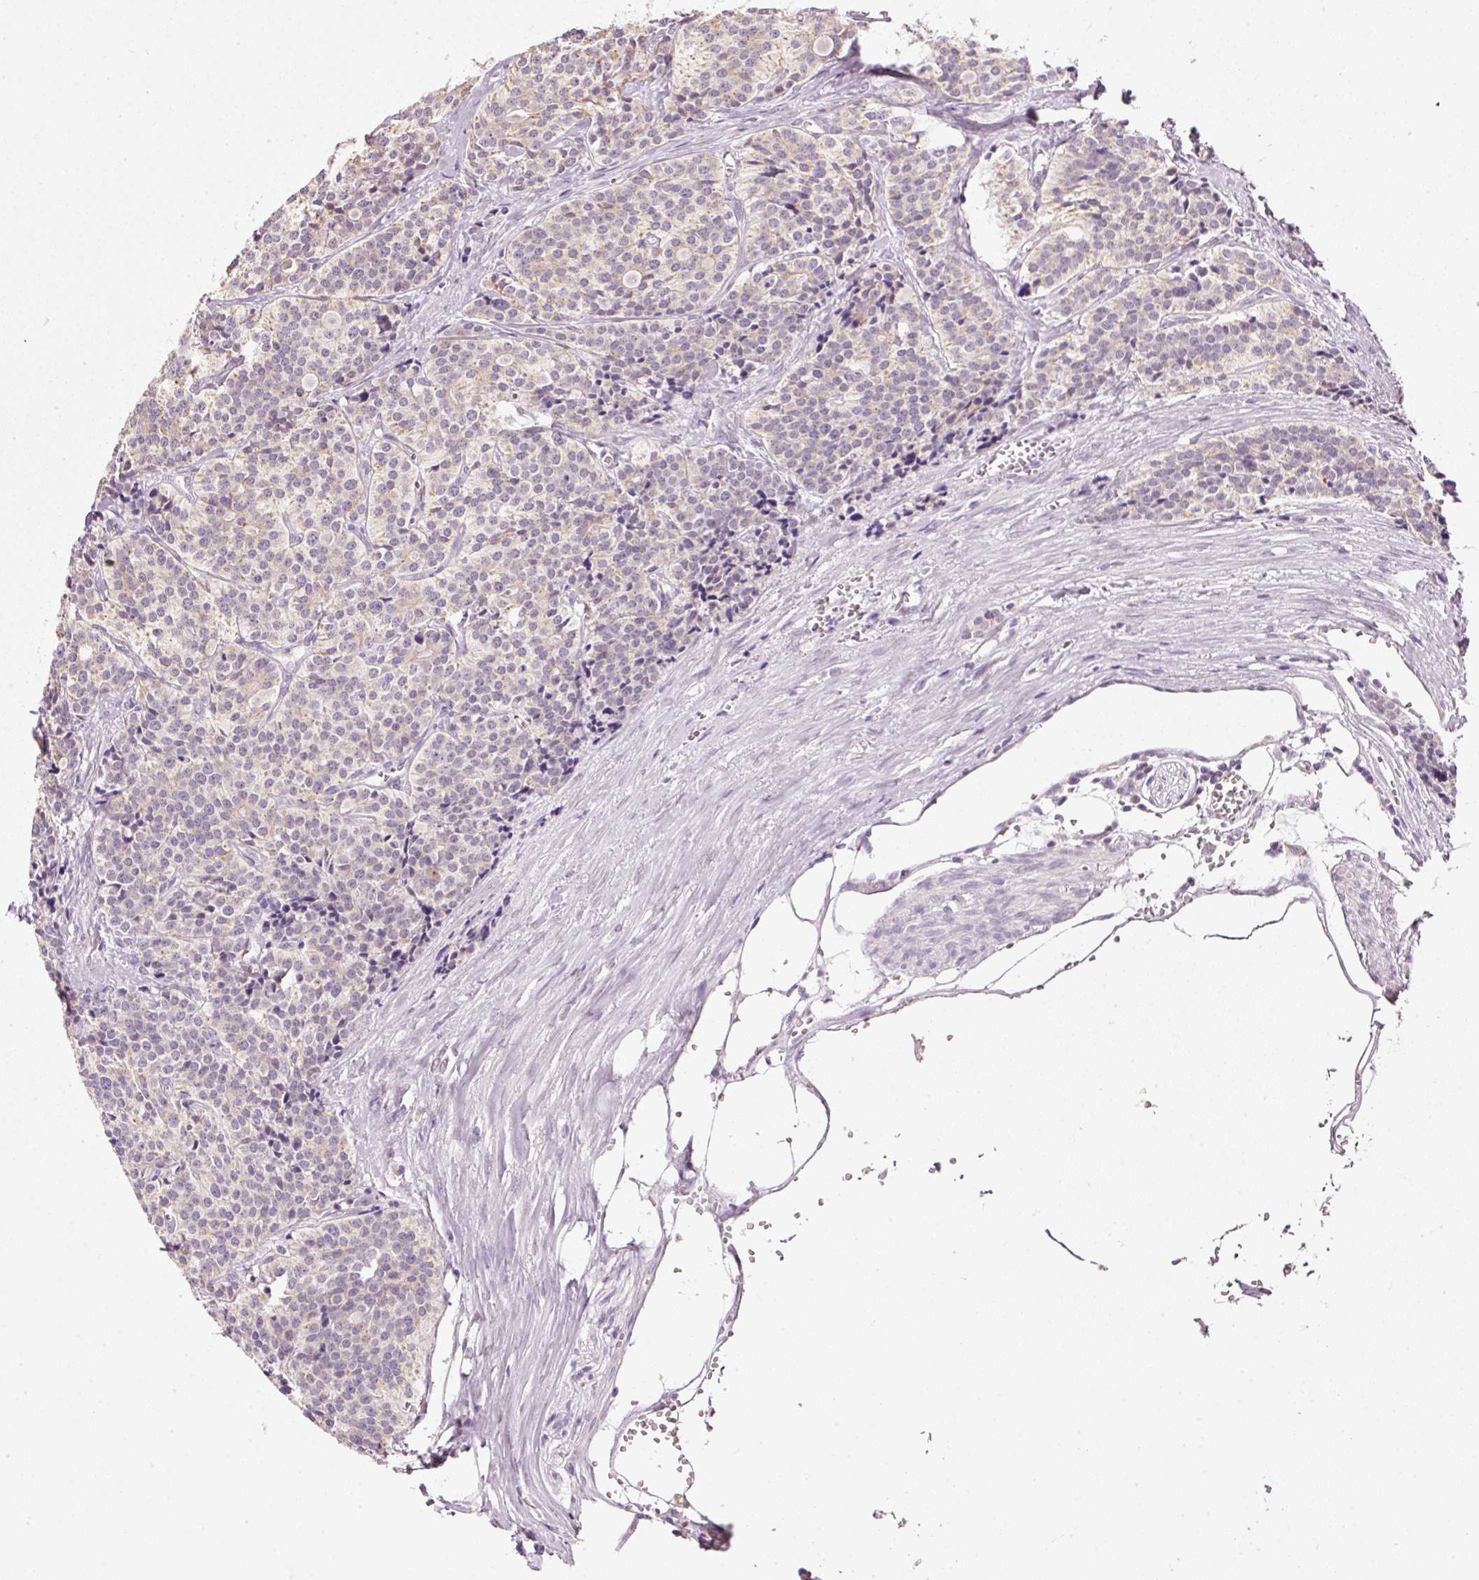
{"staining": {"intensity": "weak", "quantity": "<25%", "location": "cytoplasmic/membranous"}, "tissue": "carcinoid", "cell_type": "Tumor cells", "image_type": "cancer", "snomed": [{"axis": "morphology", "description": "Carcinoid, malignant, NOS"}, {"axis": "topography", "description": "Small intestine"}], "caption": "Protein analysis of carcinoid (malignant) reveals no significant positivity in tumor cells.", "gene": "FSTL3", "patient": {"sex": "male", "age": 63}}